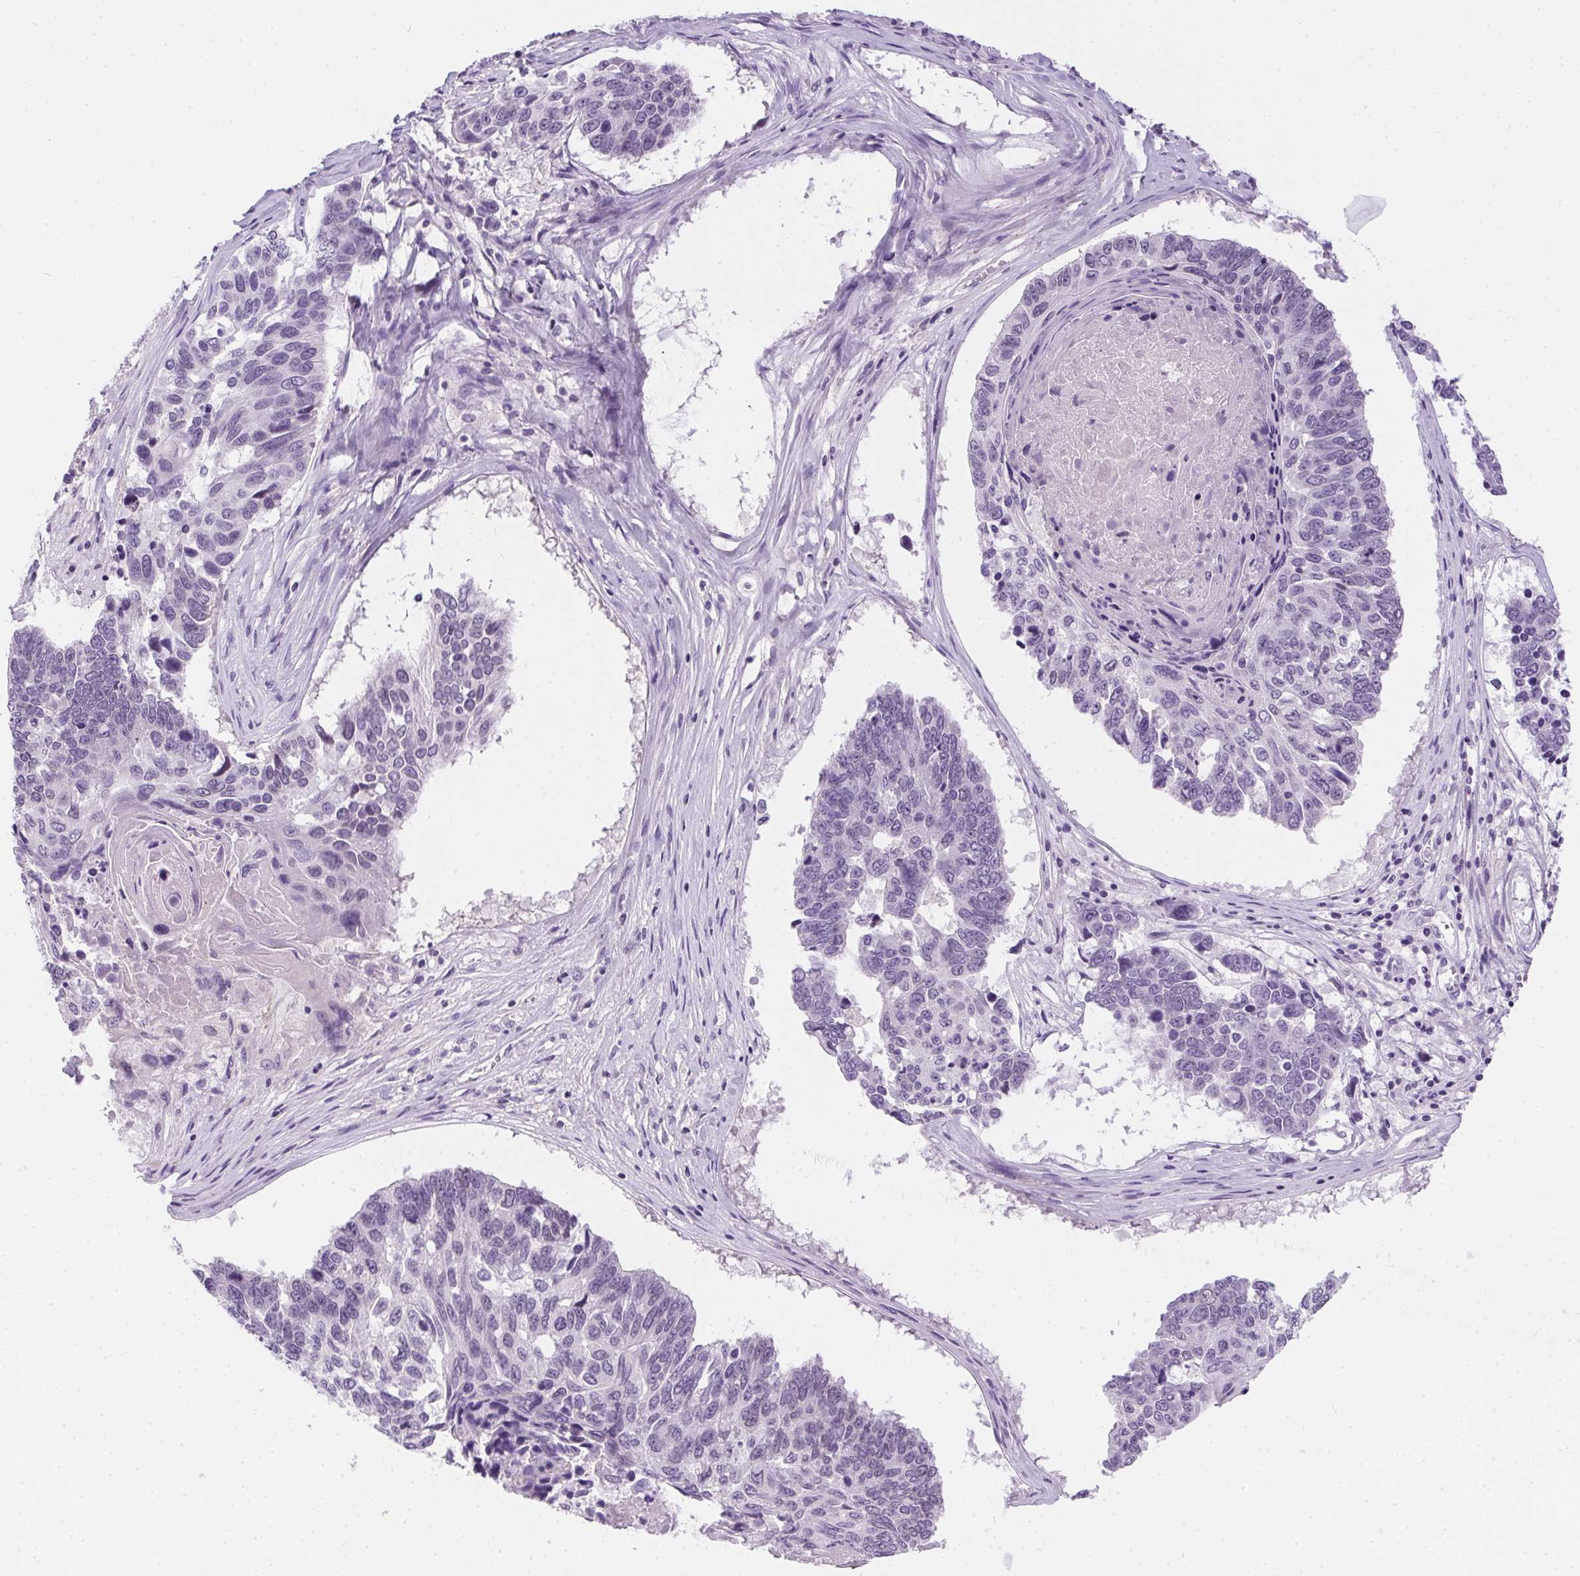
{"staining": {"intensity": "negative", "quantity": "none", "location": "none"}, "tissue": "lung cancer", "cell_type": "Tumor cells", "image_type": "cancer", "snomed": [{"axis": "morphology", "description": "Squamous cell carcinoma, NOS"}, {"axis": "topography", "description": "Lung"}], "caption": "Tumor cells show no significant protein positivity in squamous cell carcinoma (lung).", "gene": "SSTR4", "patient": {"sex": "male", "age": 73}}